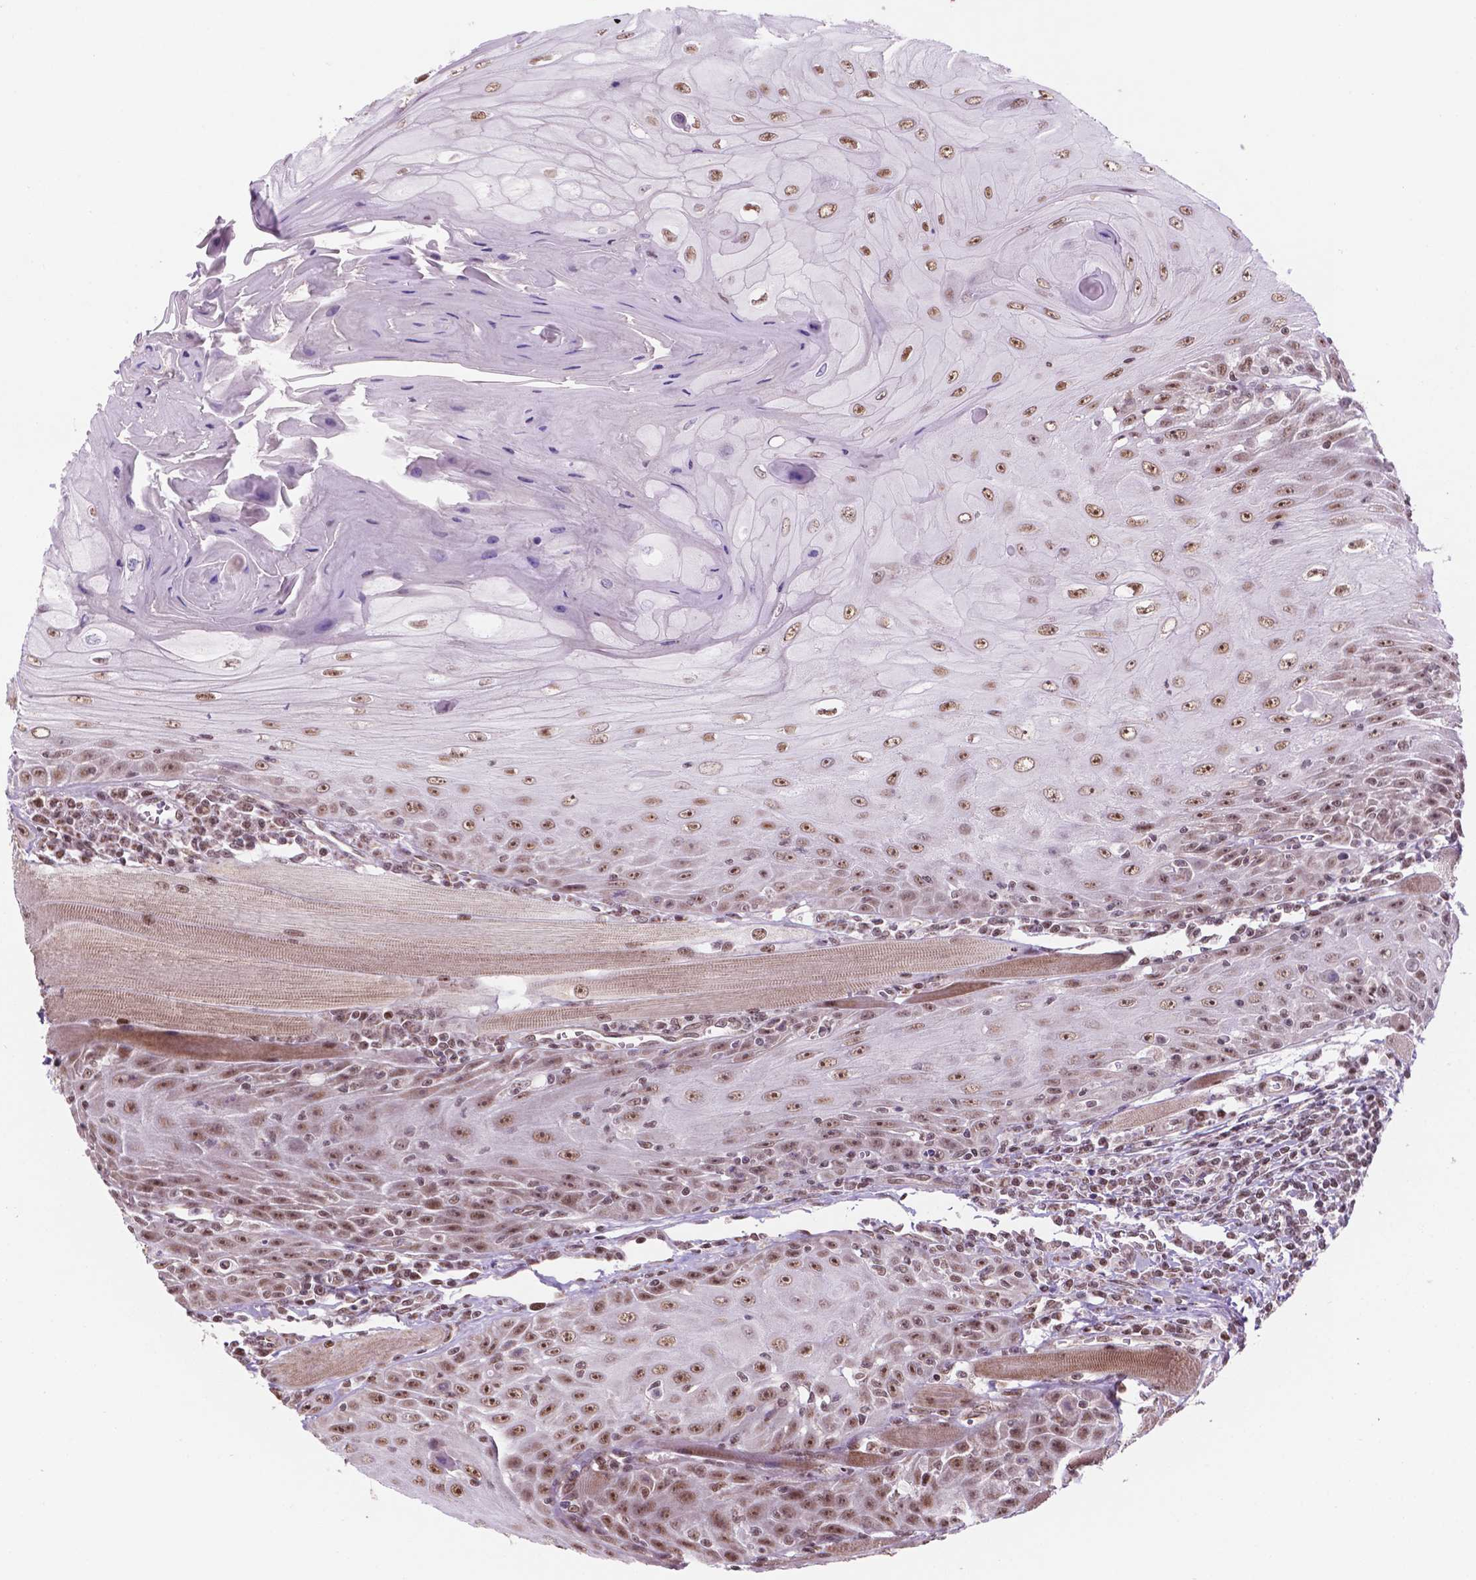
{"staining": {"intensity": "moderate", "quantity": ">75%", "location": "nuclear"}, "tissue": "head and neck cancer", "cell_type": "Tumor cells", "image_type": "cancer", "snomed": [{"axis": "morphology", "description": "Squamous cell carcinoma, NOS"}, {"axis": "topography", "description": "Head-Neck"}], "caption": "Immunohistochemical staining of human squamous cell carcinoma (head and neck) shows medium levels of moderate nuclear protein staining in about >75% of tumor cells.", "gene": "NDUFA10", "patient": {"sex": "male", "age": 52}}